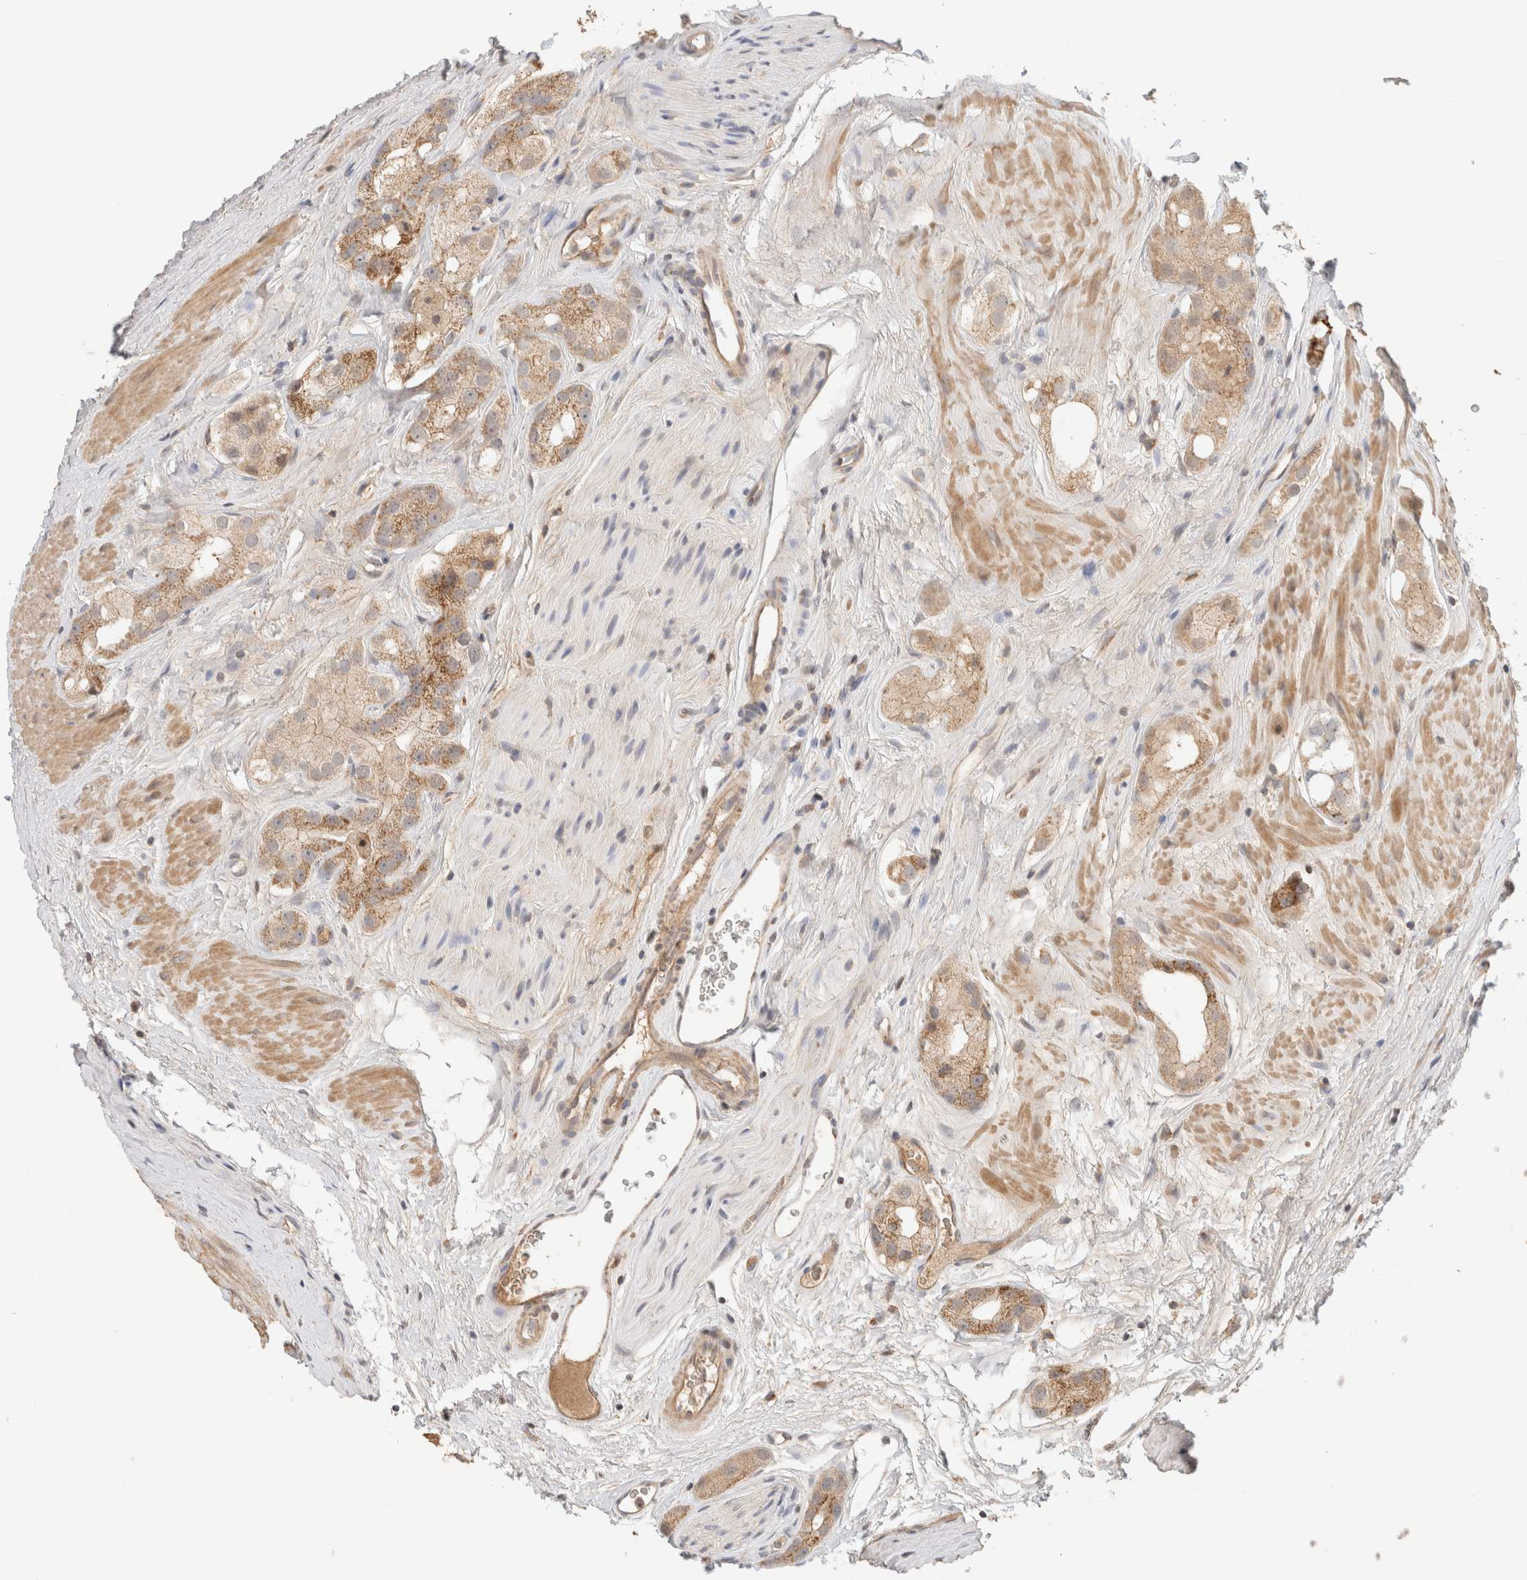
{"staining": {"intensity": "moderate", "quantity": ">75%", "location": "cytoplasmic/membranous"}, "tissue": "prostate cancer", "cell_type": "Tumor cells", "image_type": "cancer", "snomed": [{"axis": "morphology", "description": "Adenocarcinoma, High grade"}, {"axis": "topography", "description": "Prostate"}], "caption": "Immunohistochemical staining of prostate high-grade adenocarcinoma exhibits medium levels of moderate cytoplasmic/membranous protein expression in about >75% of tumor cells.", "gene": "MRM3", "patient": {"sex": "male", "age": 63}}